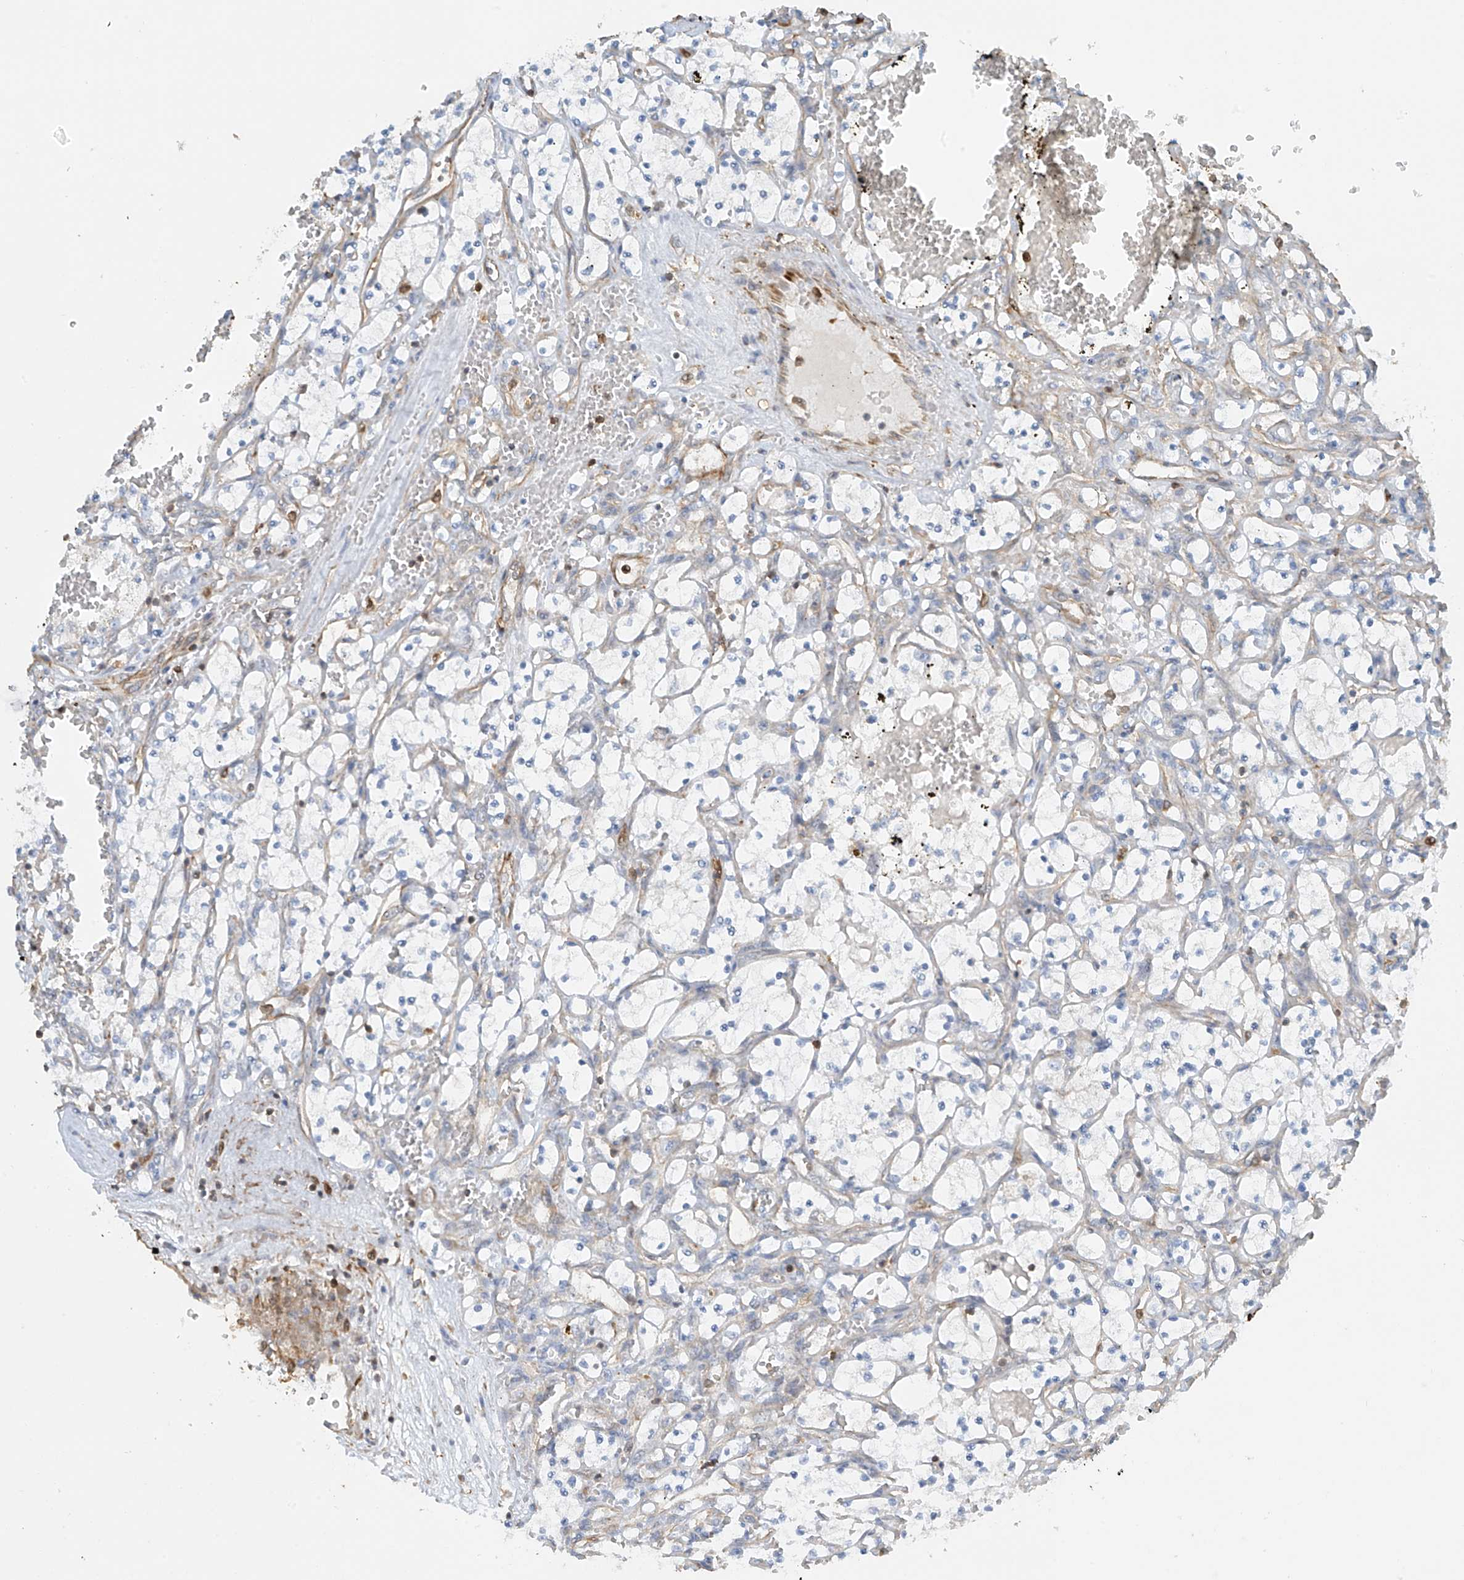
{"staining": {"intensity": "negative", "quantity": "none", "location": "none"}, "tissue": "renal cancer", "cell_type": "Tumor cells", "image_type": "cancer", "snomed": [{"axis": "morphology", "description": "Adenocarcinoma, NOS"}, {"axis": "topography", "description": "Kidney"}], "caption": "Tumor cells show no significant protein staining in adenocarcinoma (renal).", "gene": "SH3BGRL3", "patient": {"sex": "female", "age": 69}}